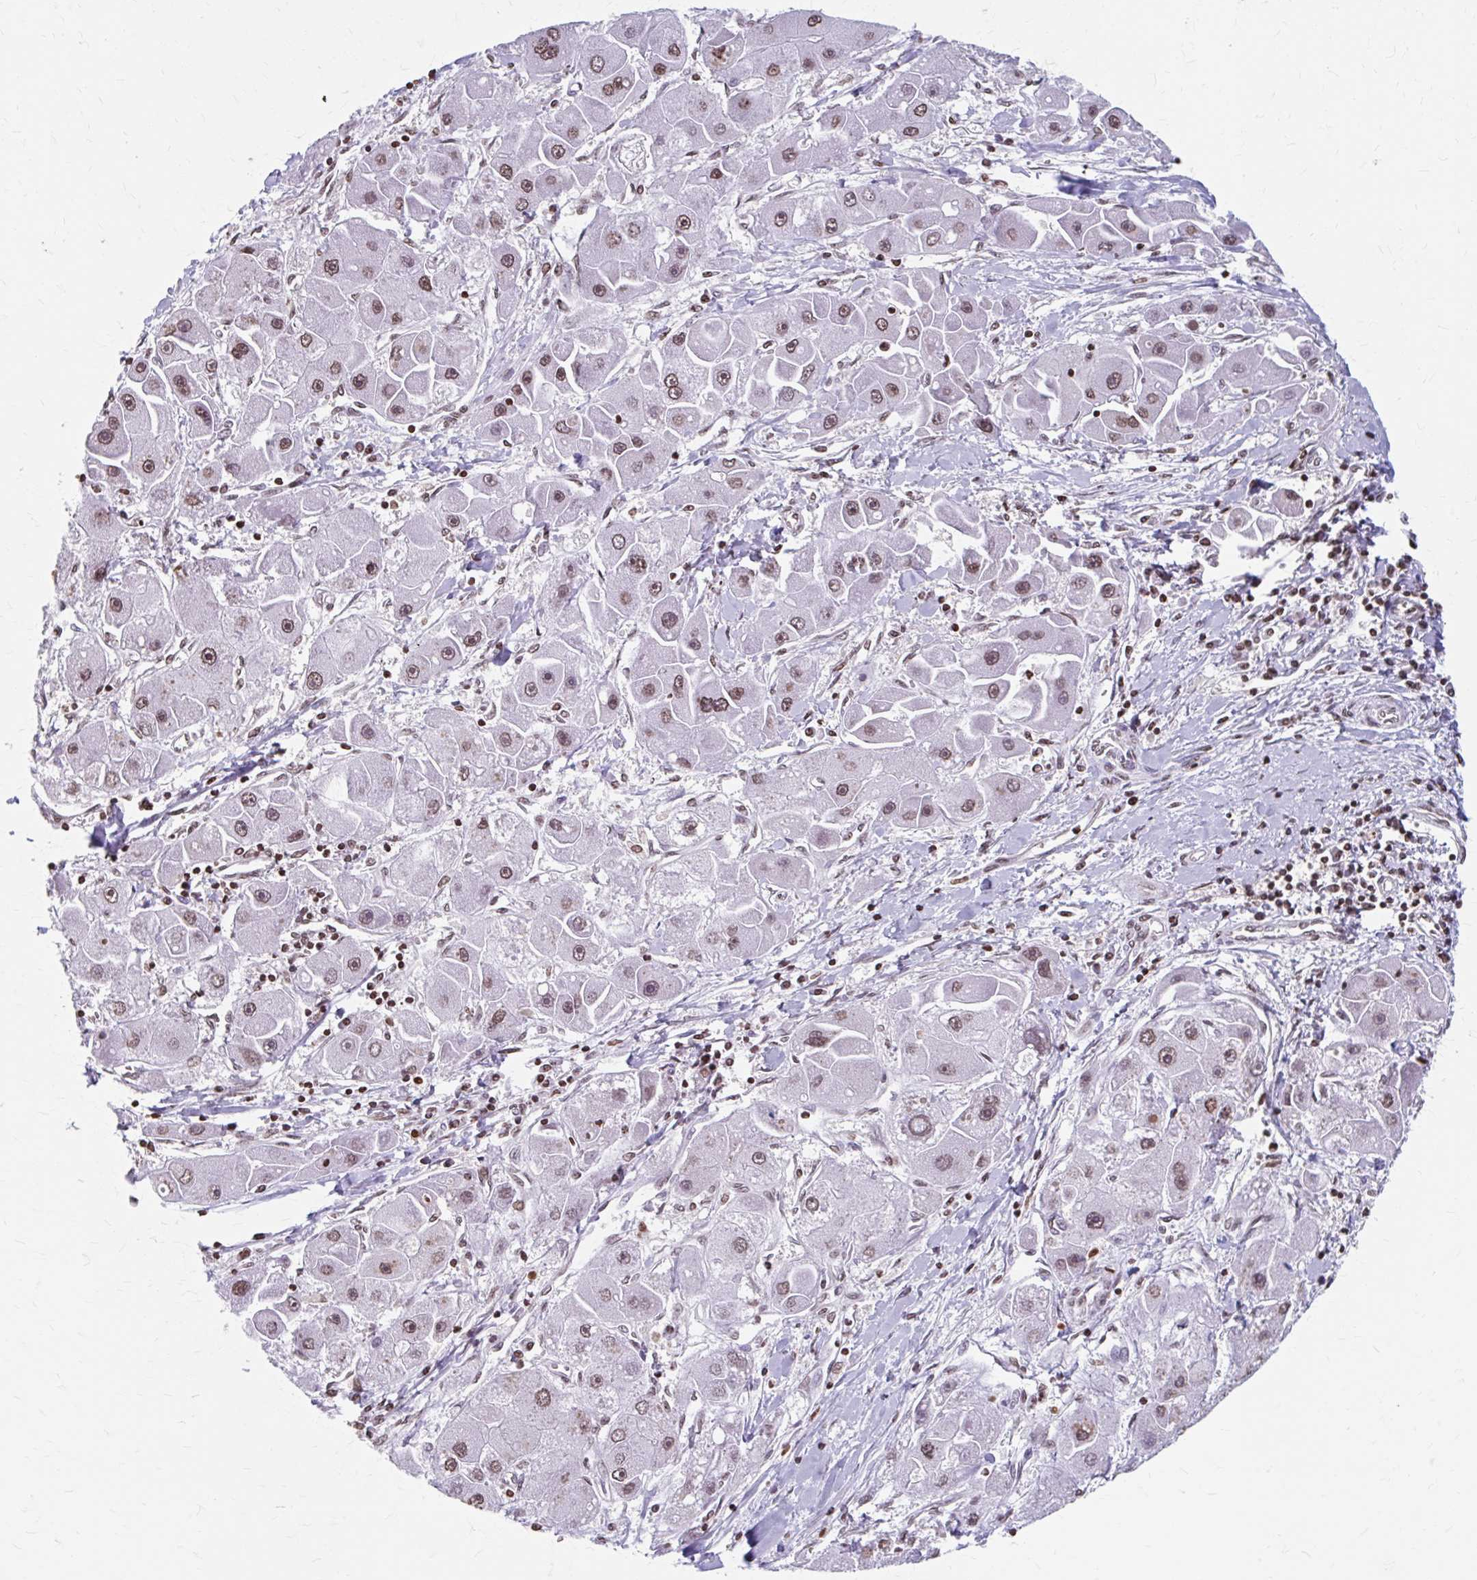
{"staining": {"intensity": "moderate", "quantity": ">75%", "location": "nuclear"}, "tissue": "liver cancer", "cell_type": "Tumor cells", "image_type": "cancer", "snomed": [{"axis": "morphology", "description": "Carcinoma, Hepatocellular, NOS"}, {"axis": "topography", "description": "Liver"}], "caption": "IHC micrograph of human liver cancer stained for a protein (brown), which demonstrates medium levels of moderate nuclear expression in about >75% of tumor cells.", "gene": "ORC3", "patient": {"sex": "male", "age": 24}}